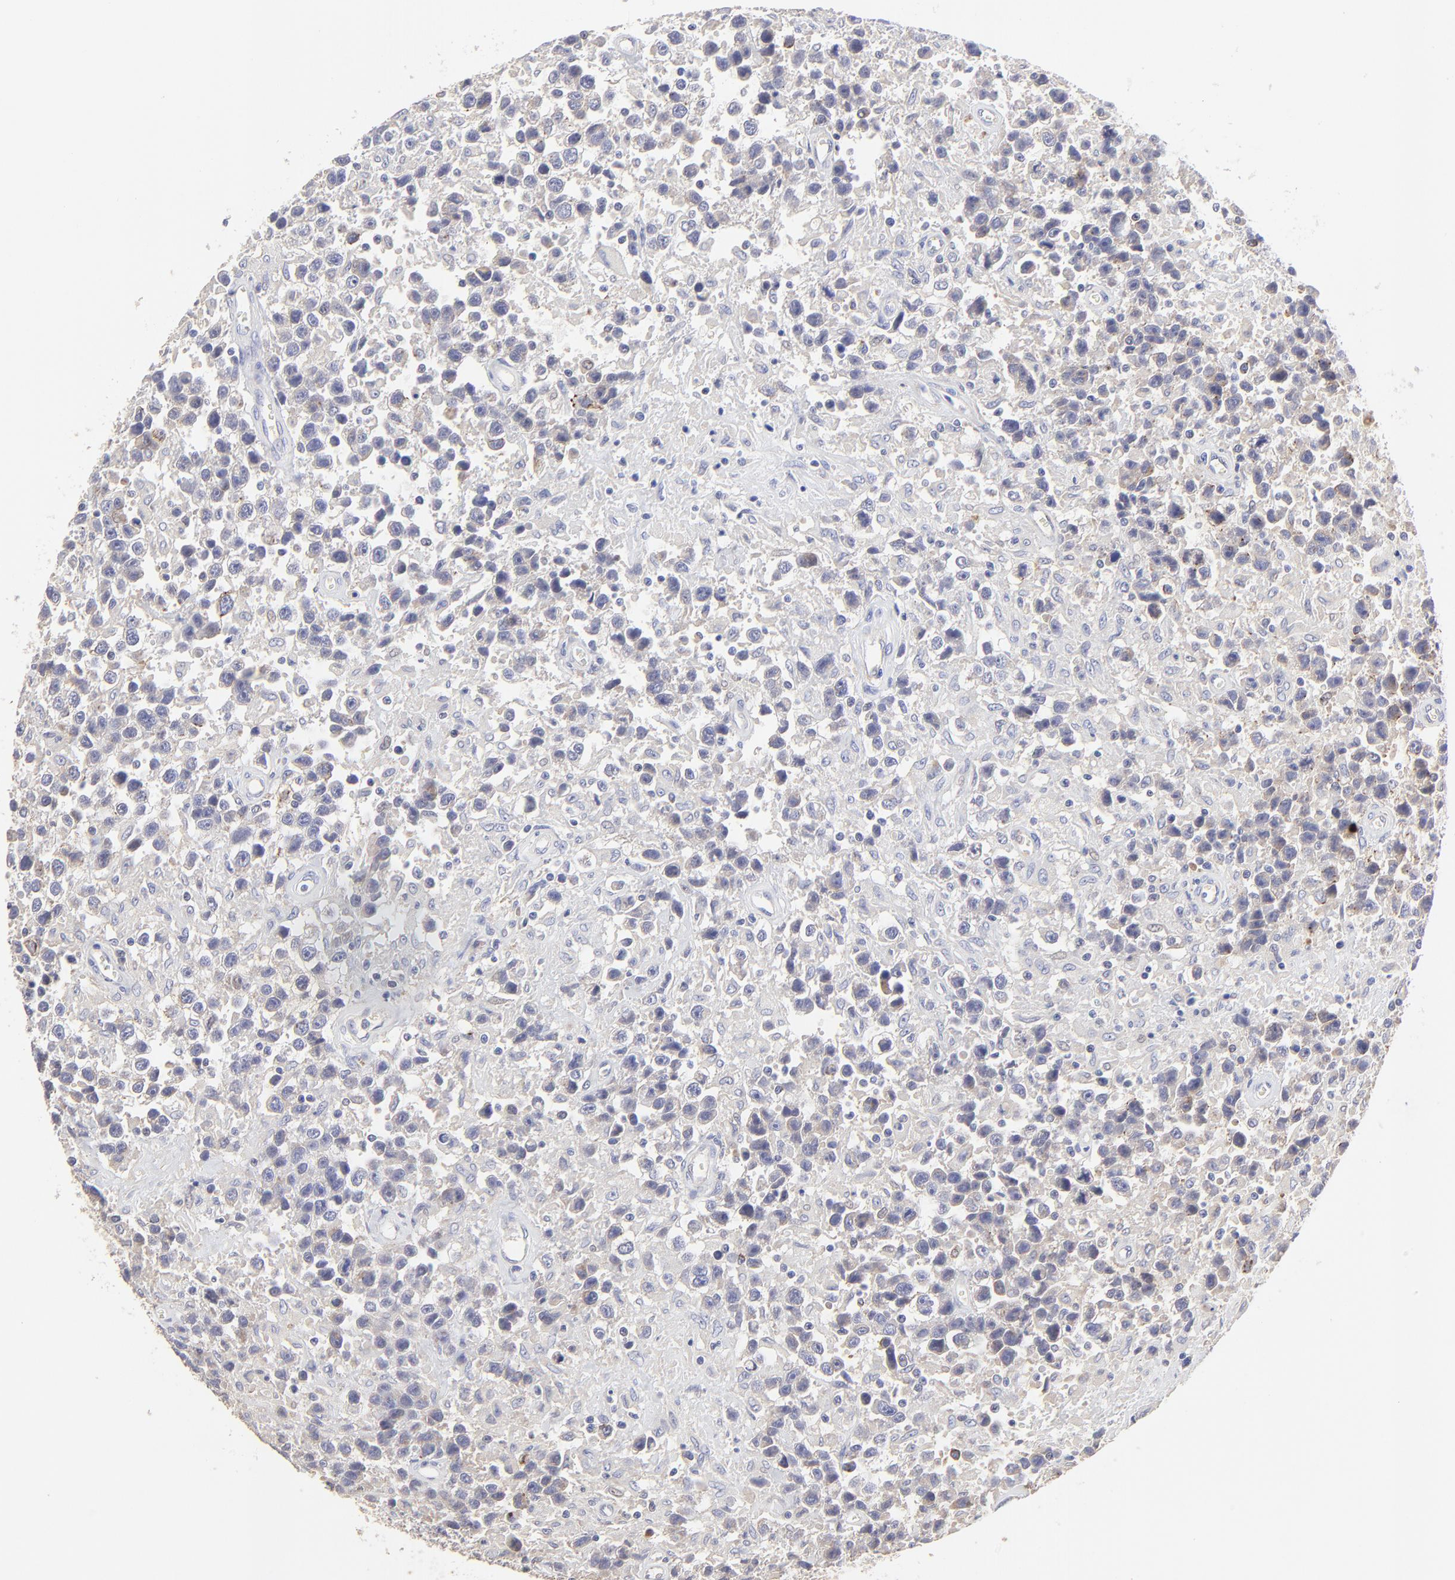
{"staining": {"intensity": "negative", "quantity": "none", "location": "none"}, "tissue": "testis cancer", "cell_type": "Tumor cells", "image_type": "cancer", "snomed": [{"axis": "morphology", "description": "Seminoma, NOS"}, {"axis": "topography", "description": "Testis"}], "caption": "Immunohistochemistry histopathology image of seminoma (testis) stained for a protein (brown), which displays no expression in tumor cells.", "gene": "LHFPL1", "patient": {"sex": "male", "age": 43}}